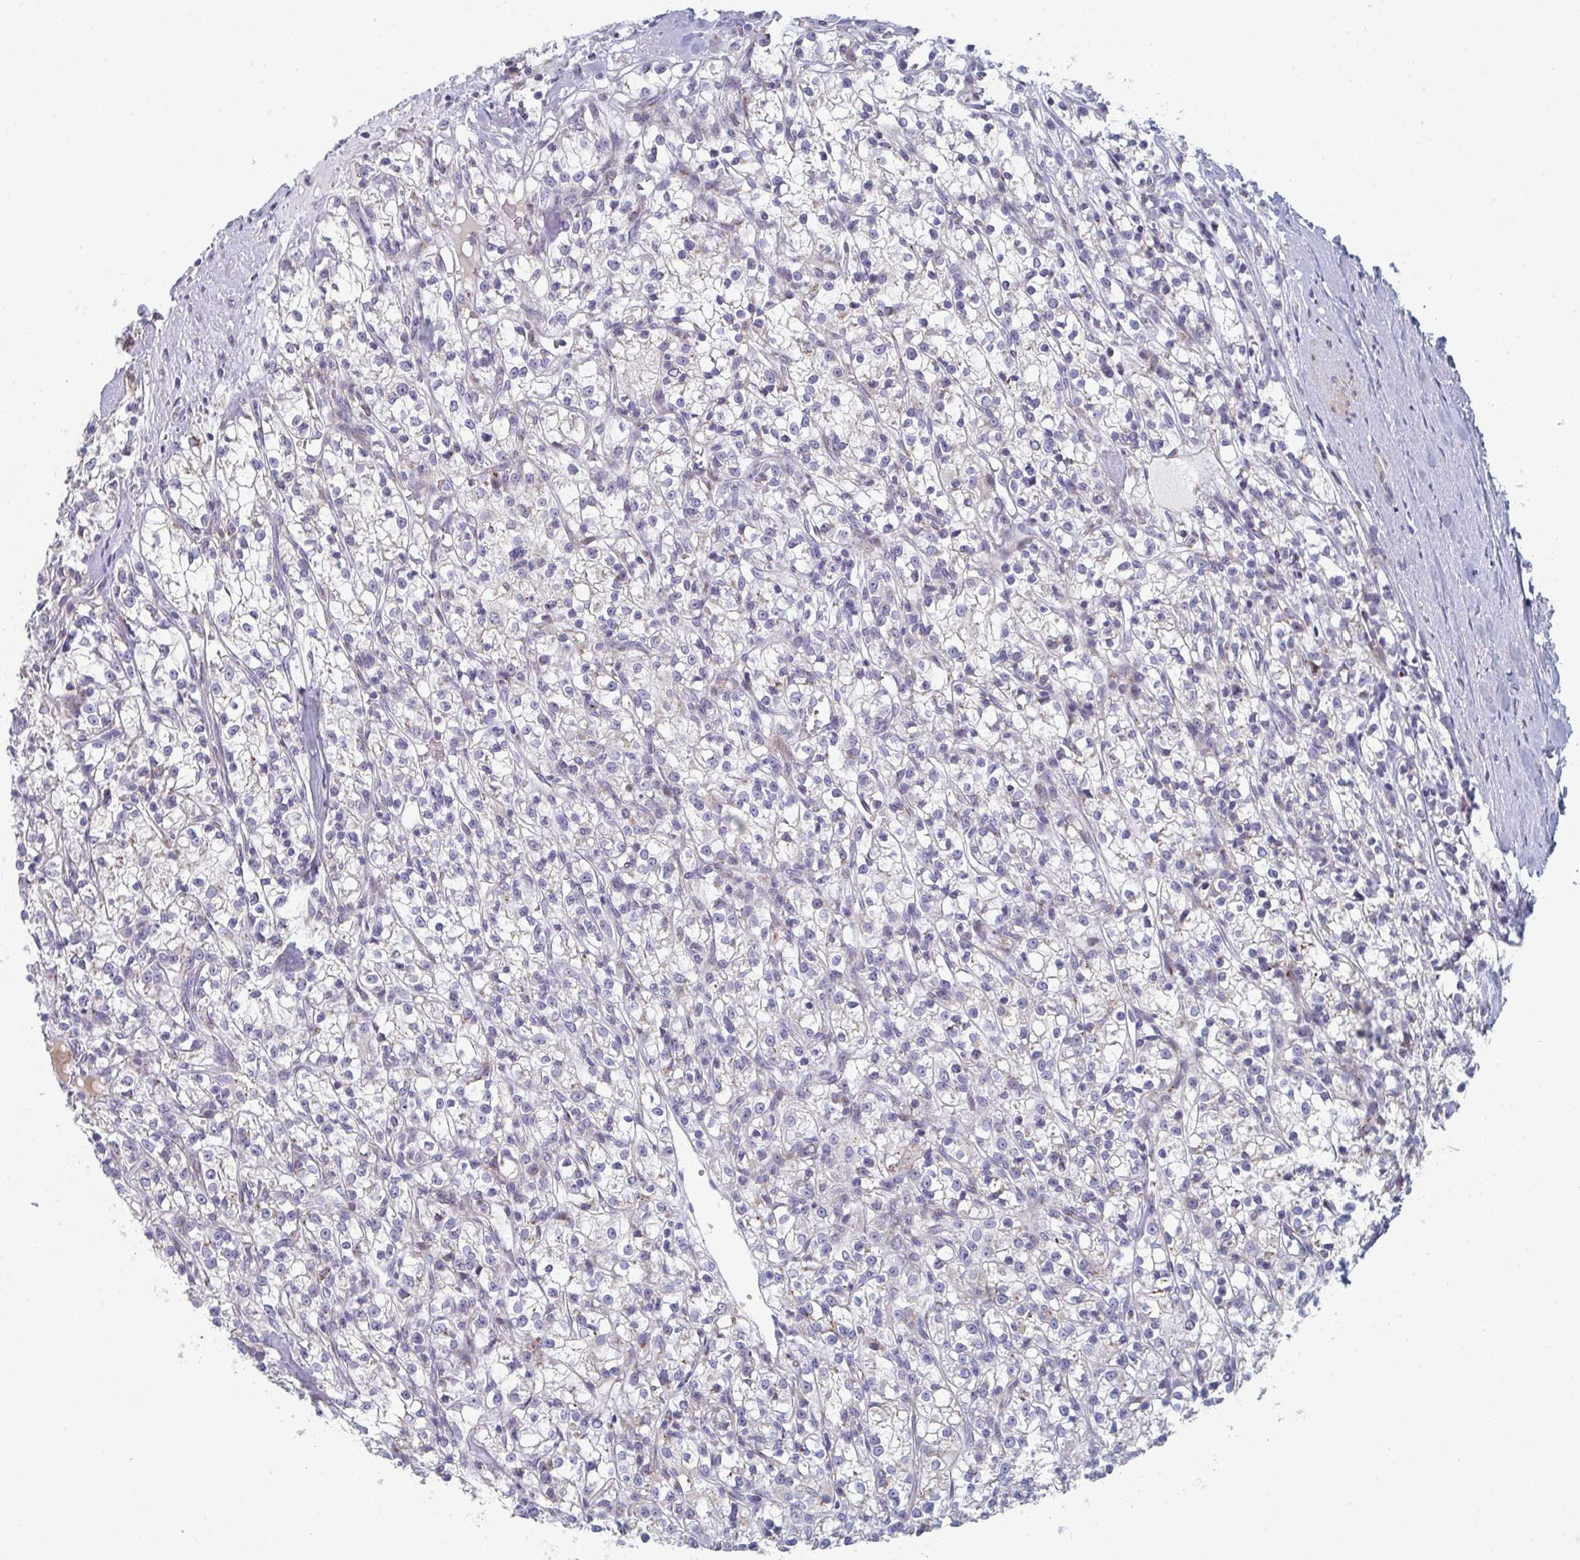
{"staining": {"intensity": "negative", "quantity": "none", "location": "none"}, "tissue": "renal cancer", "cell_type": "Tumor cells", "image_type": "cancer", "snomed": [{"axis": "morphology", "description": "Adenocarcinoma, NOS"}, {"axis": "topography", "description": "Kidney"}], "caption": "This is a histopathology image of immunohistochemistry staining of renal adenocarcinoma, which shows no staining in tumor cells.", "gene": "PSMG1", "patient": {"sex": "female", "age": 59}}